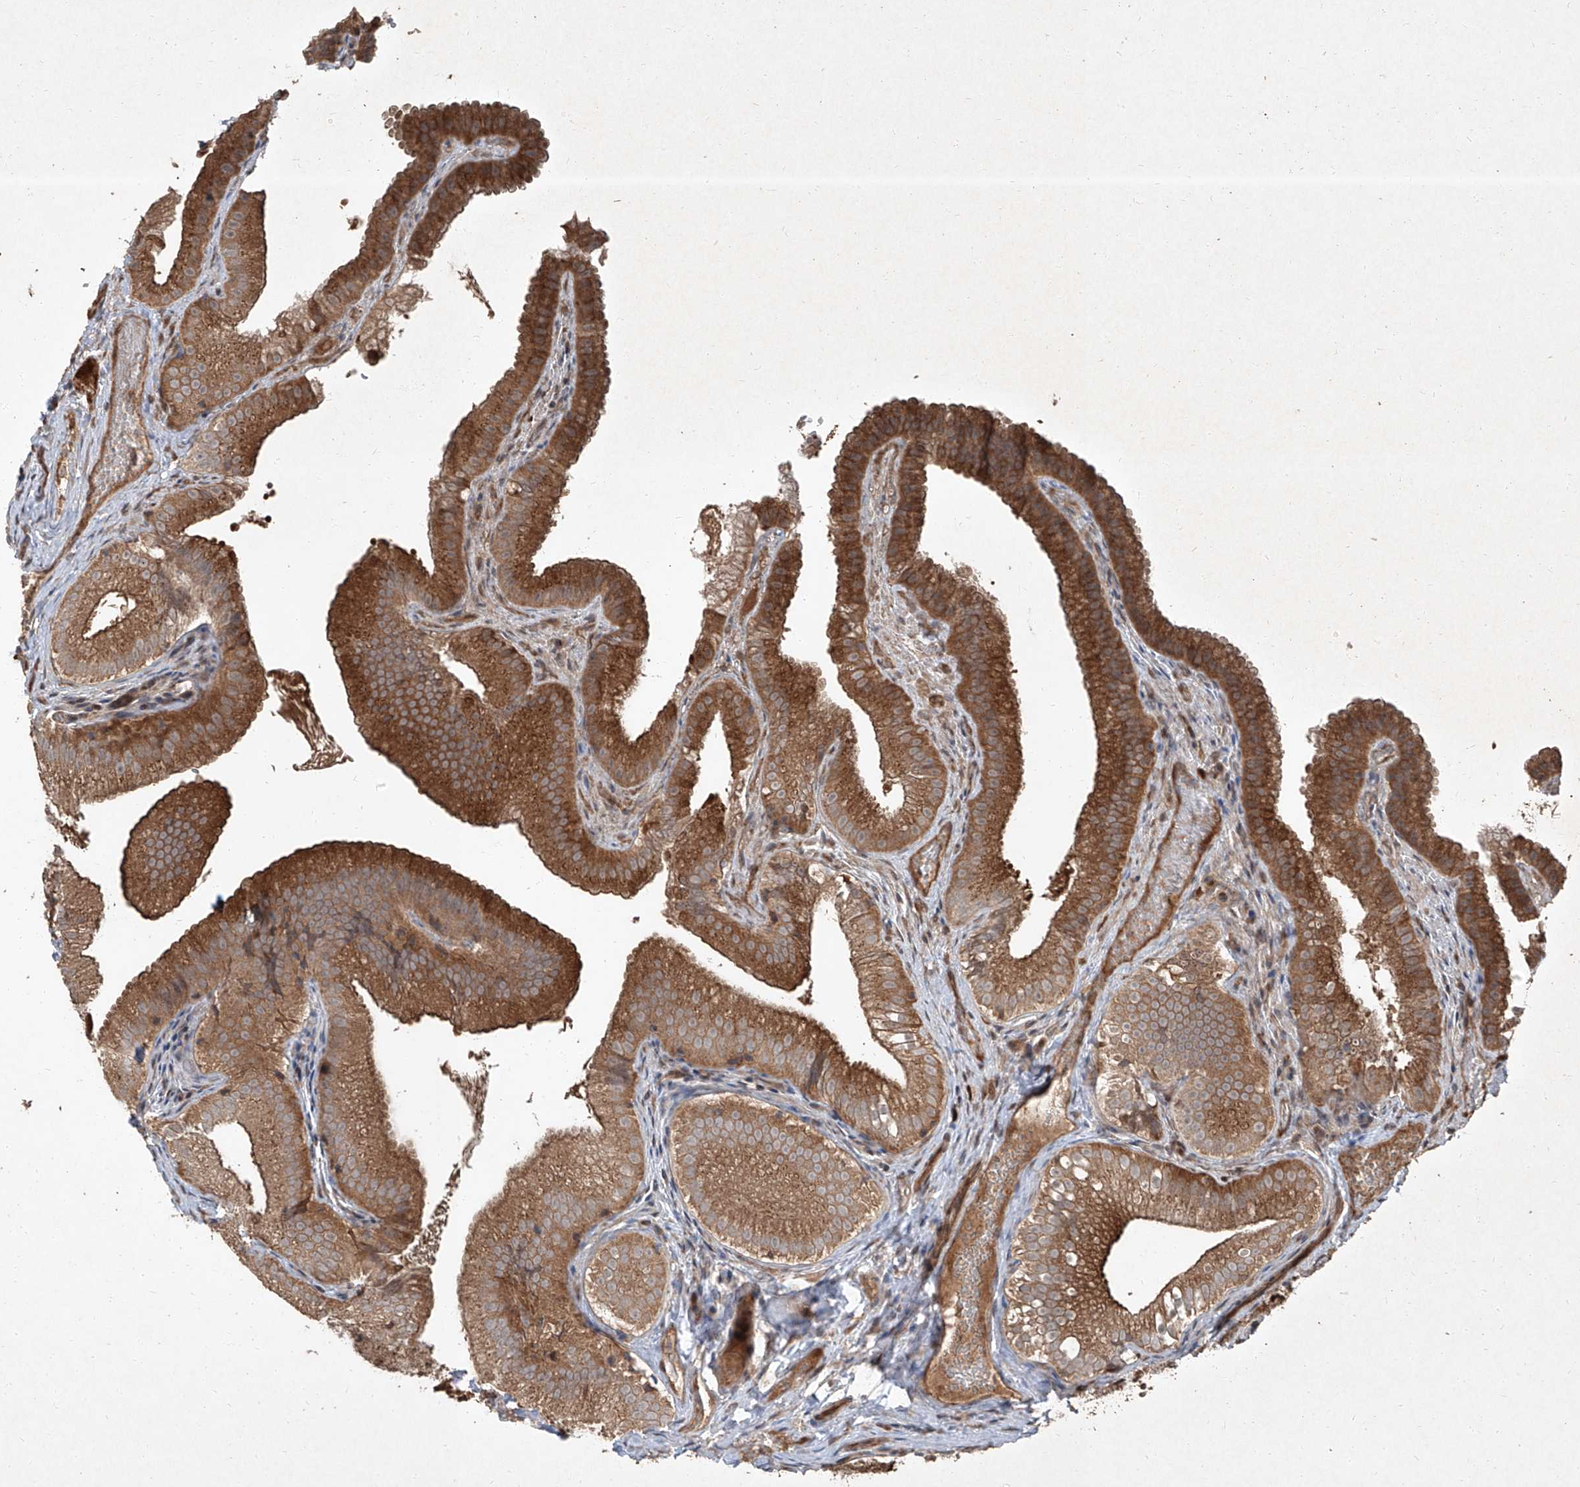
{"staining": {"intensity": "strong", "quantity": ">75%", "location": "cytoplasmic/membranous"}, "tissue": "gallbladder", "cell_type": "Glandular cells", "image_type": "normal", "snomed": [{"axis": "morphology", "description": "Normal tissue, NOS"}, {"axis": "topography", "description": "Gallbladder"}], "caption": "This is a micrograph of IHC staining of unremarkable gallbladder, which shows strong staining in the cytoplasmic/membranous of glandular cells.", "gene": "CCN1", "patient": {"sex": "female", "age": 30}}